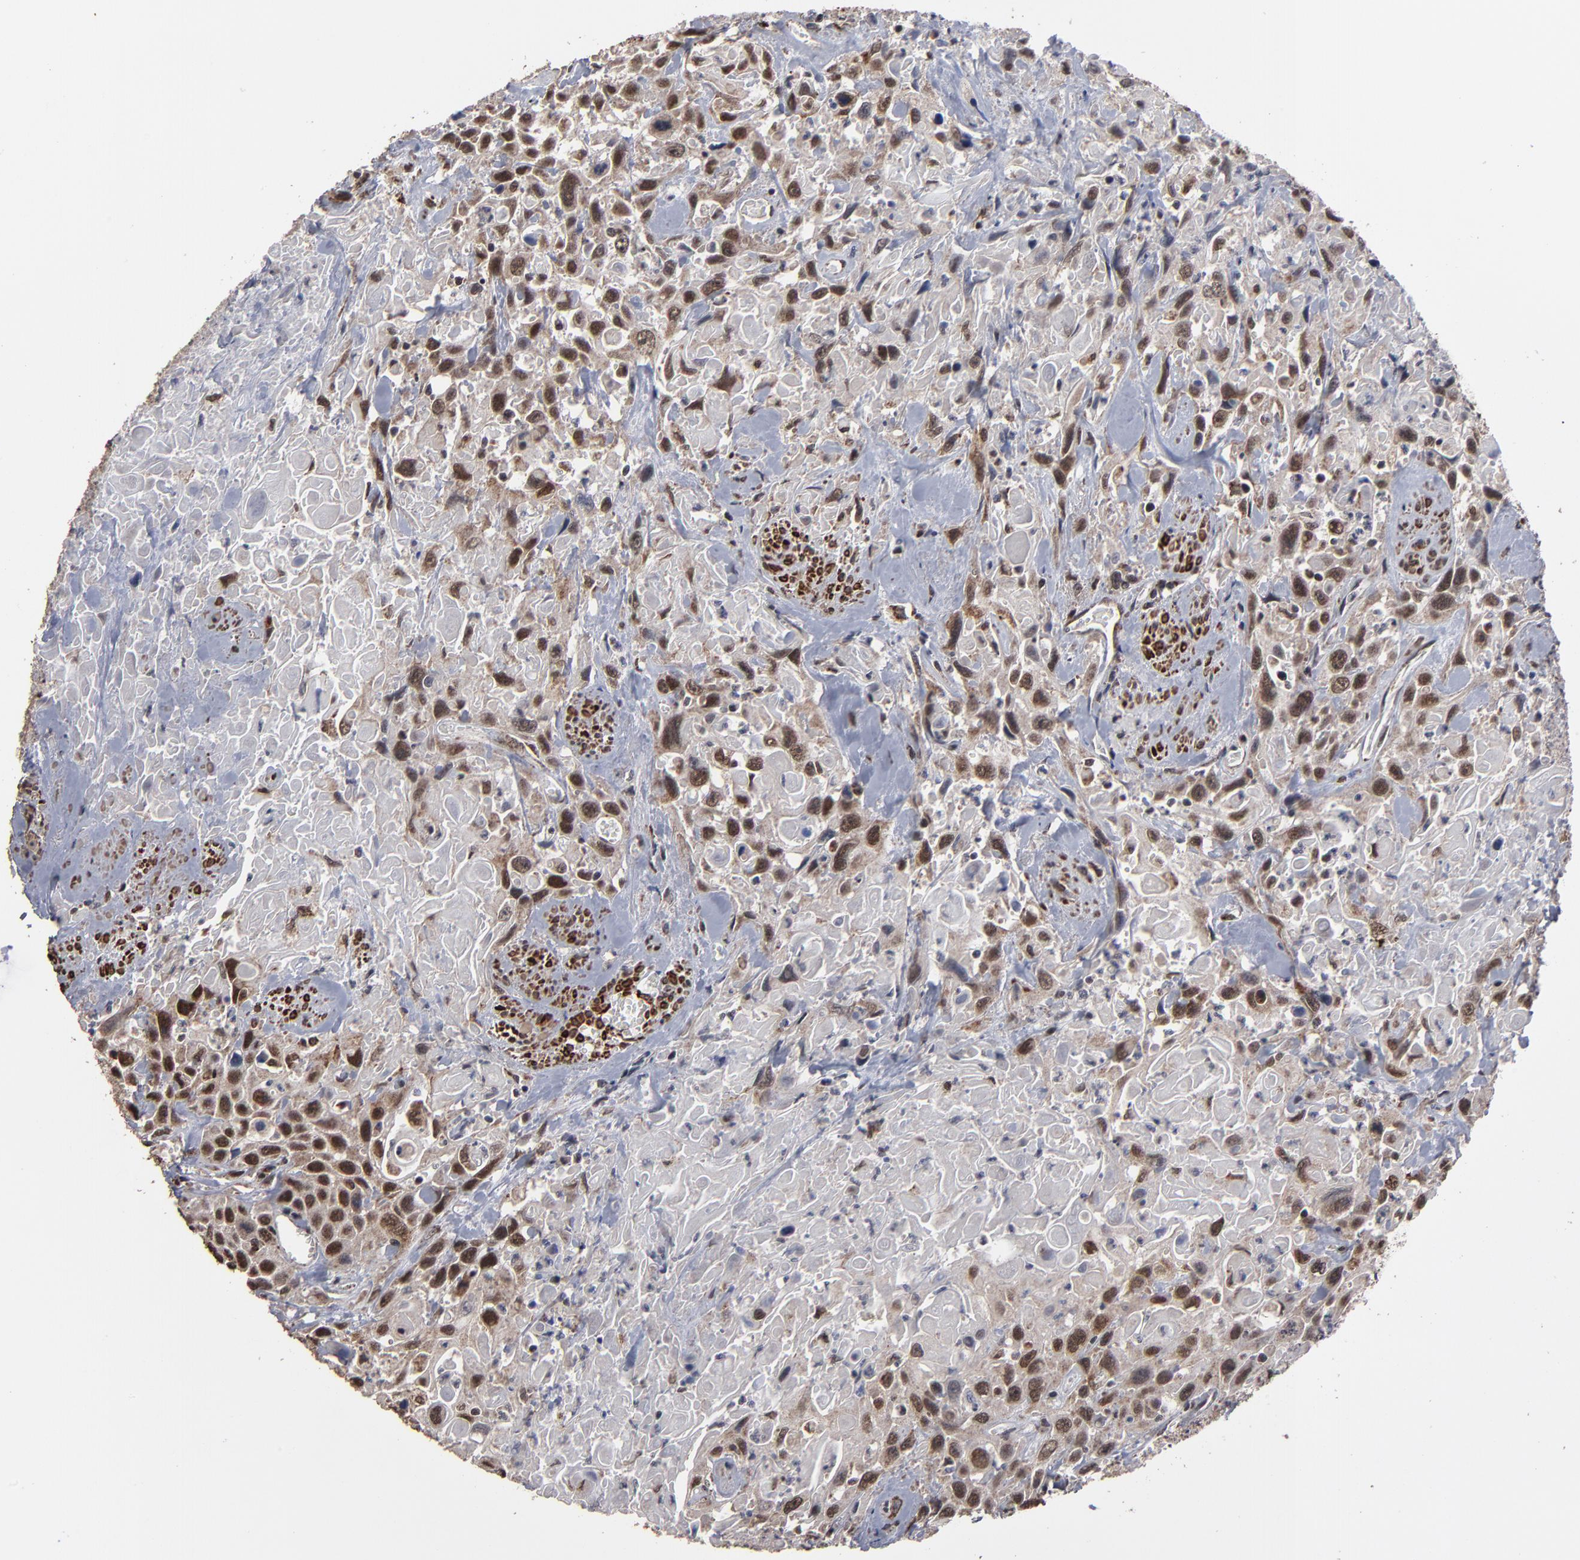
{"staining": {"intensity": "moderate", "quantity": ">75%", "location": "cytoplasmic/membranous,nuclear"}, "tissue": "urothelial cancer", "cell_type": "Tumor cells", "image_type": "cancer", "snomed": [{"axis": "morphology", "description": "Urothelial carcinoma, High grade"}, {"axis": "topography", "description": "Urinary bladder"}], "caption": "Moderate cytoplasmic/membranous and nuclear positivity for a protein is identified in about >75% of tumor cells of urothelial cancer using IHC.", "gene": "BNIP3", "patient": {"sex": "female", "age": 84}}